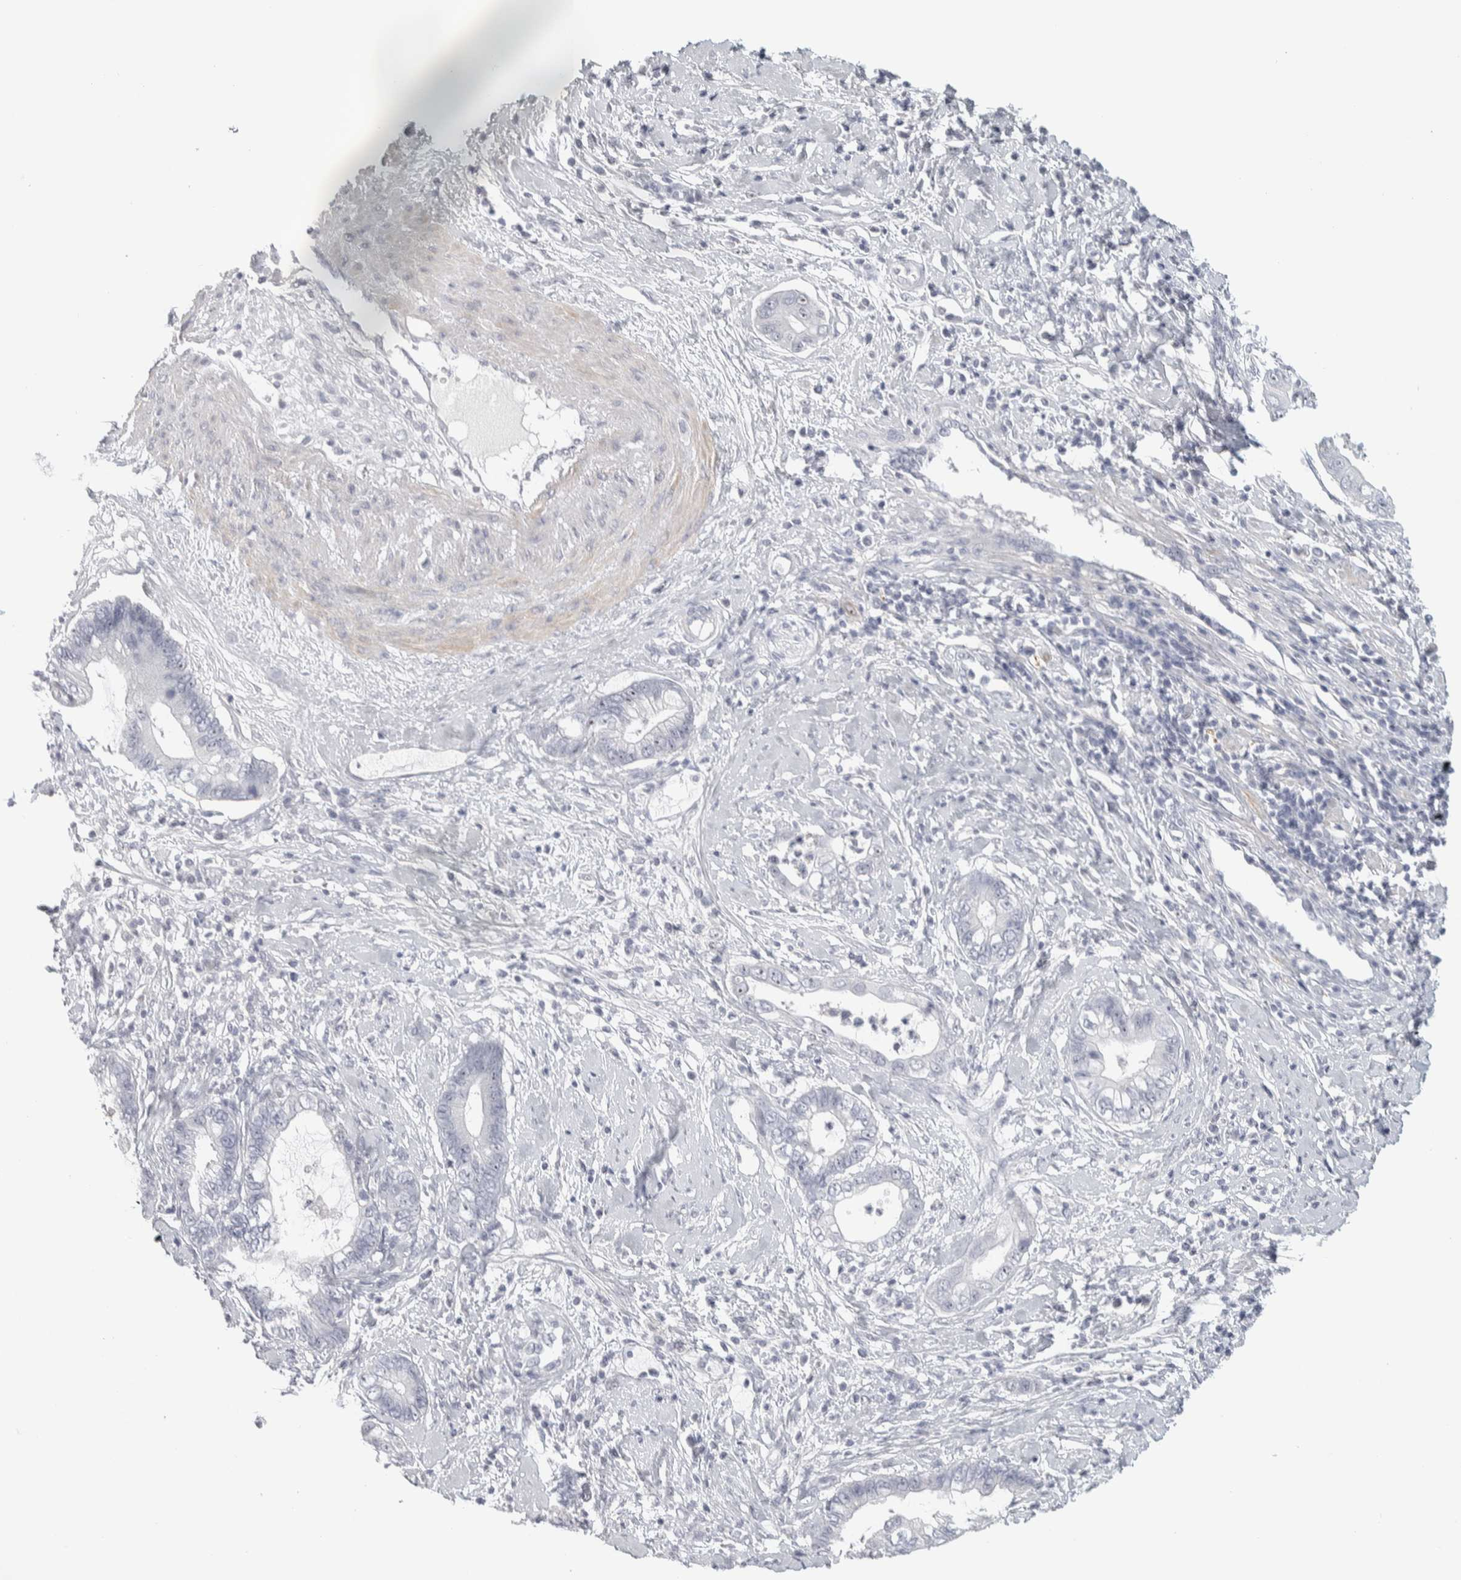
{"staining": {"intensity": "moderate", "quantity": "<25%", "location": "nuclear"}, "tissue": "cervical cancer", "cell_type": "Tumor cells", "image_type": "cancer", "snomed": [{"axis": "morphology", "description": "Adenocarcinoma, NOS"}, {"axis": "topography", "description": "Cervix"}], "caption": "A high-resolution photomicrograph shows immunohistochemistry (IHC) staining of cervical adenocarcinoma, which shows moderate nuclear expression in about <25% of tumor cells.", "gene": "DCXR", "patient": {"sex": "female", "age": 44}}